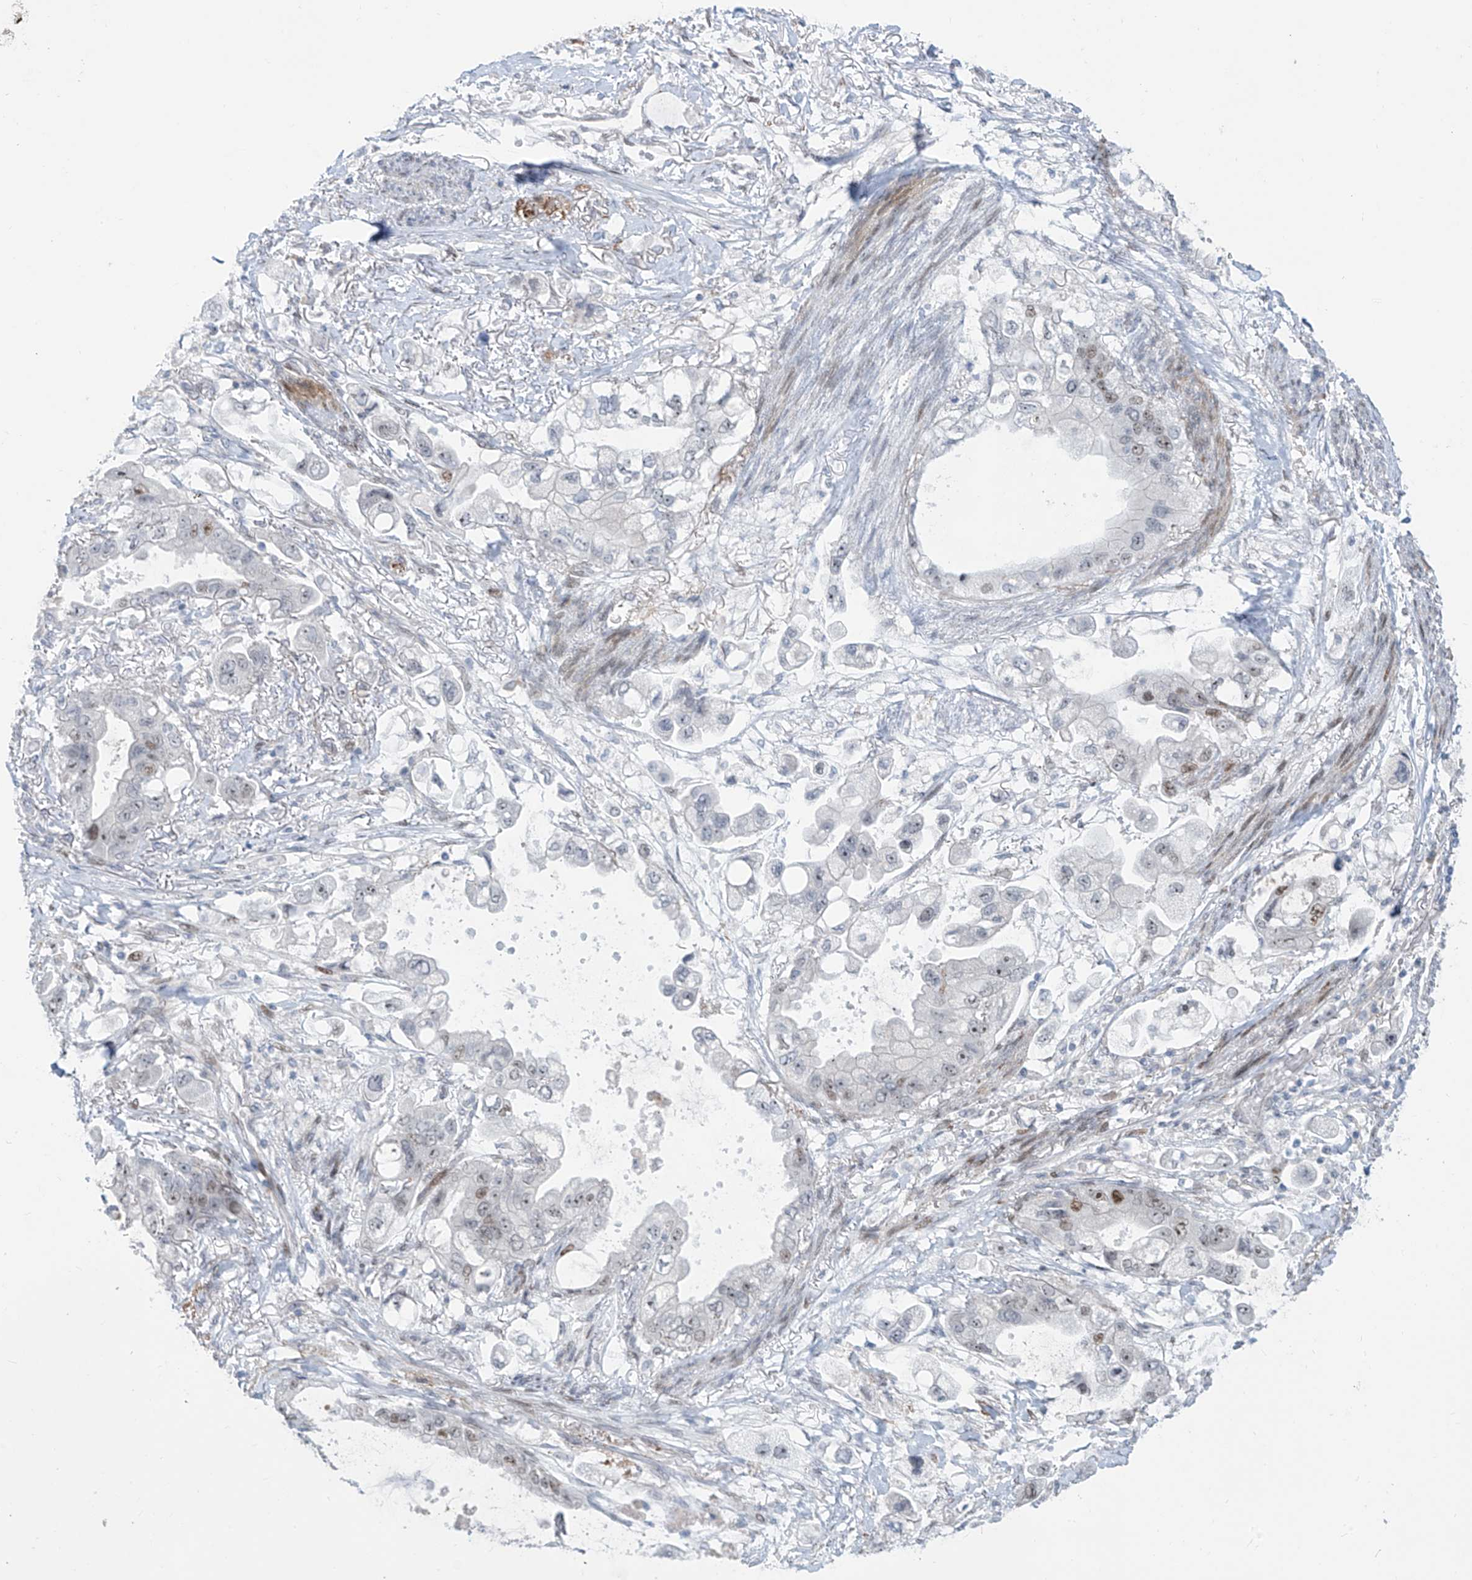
{"staining": {"intensity": "weak", "quantity": "25%-75%", "location": "nuclear"}, "tissue": "stomach cancer", "cell_type": "Tumor cells", "image_type": "cancer", "snomed": [{"axis": "morphology", "description": "Adenocarcinoma, NOS"}, {"axis": "topography", "description": "Stomach"}], "caption": "A micrograph of stomach cancer (adenocarcinoma) stained for a protein shows weak nuclear brown staining in tumor cells.", "gene": "LIN9", "patient": {"sex": "male", "age": 62}}